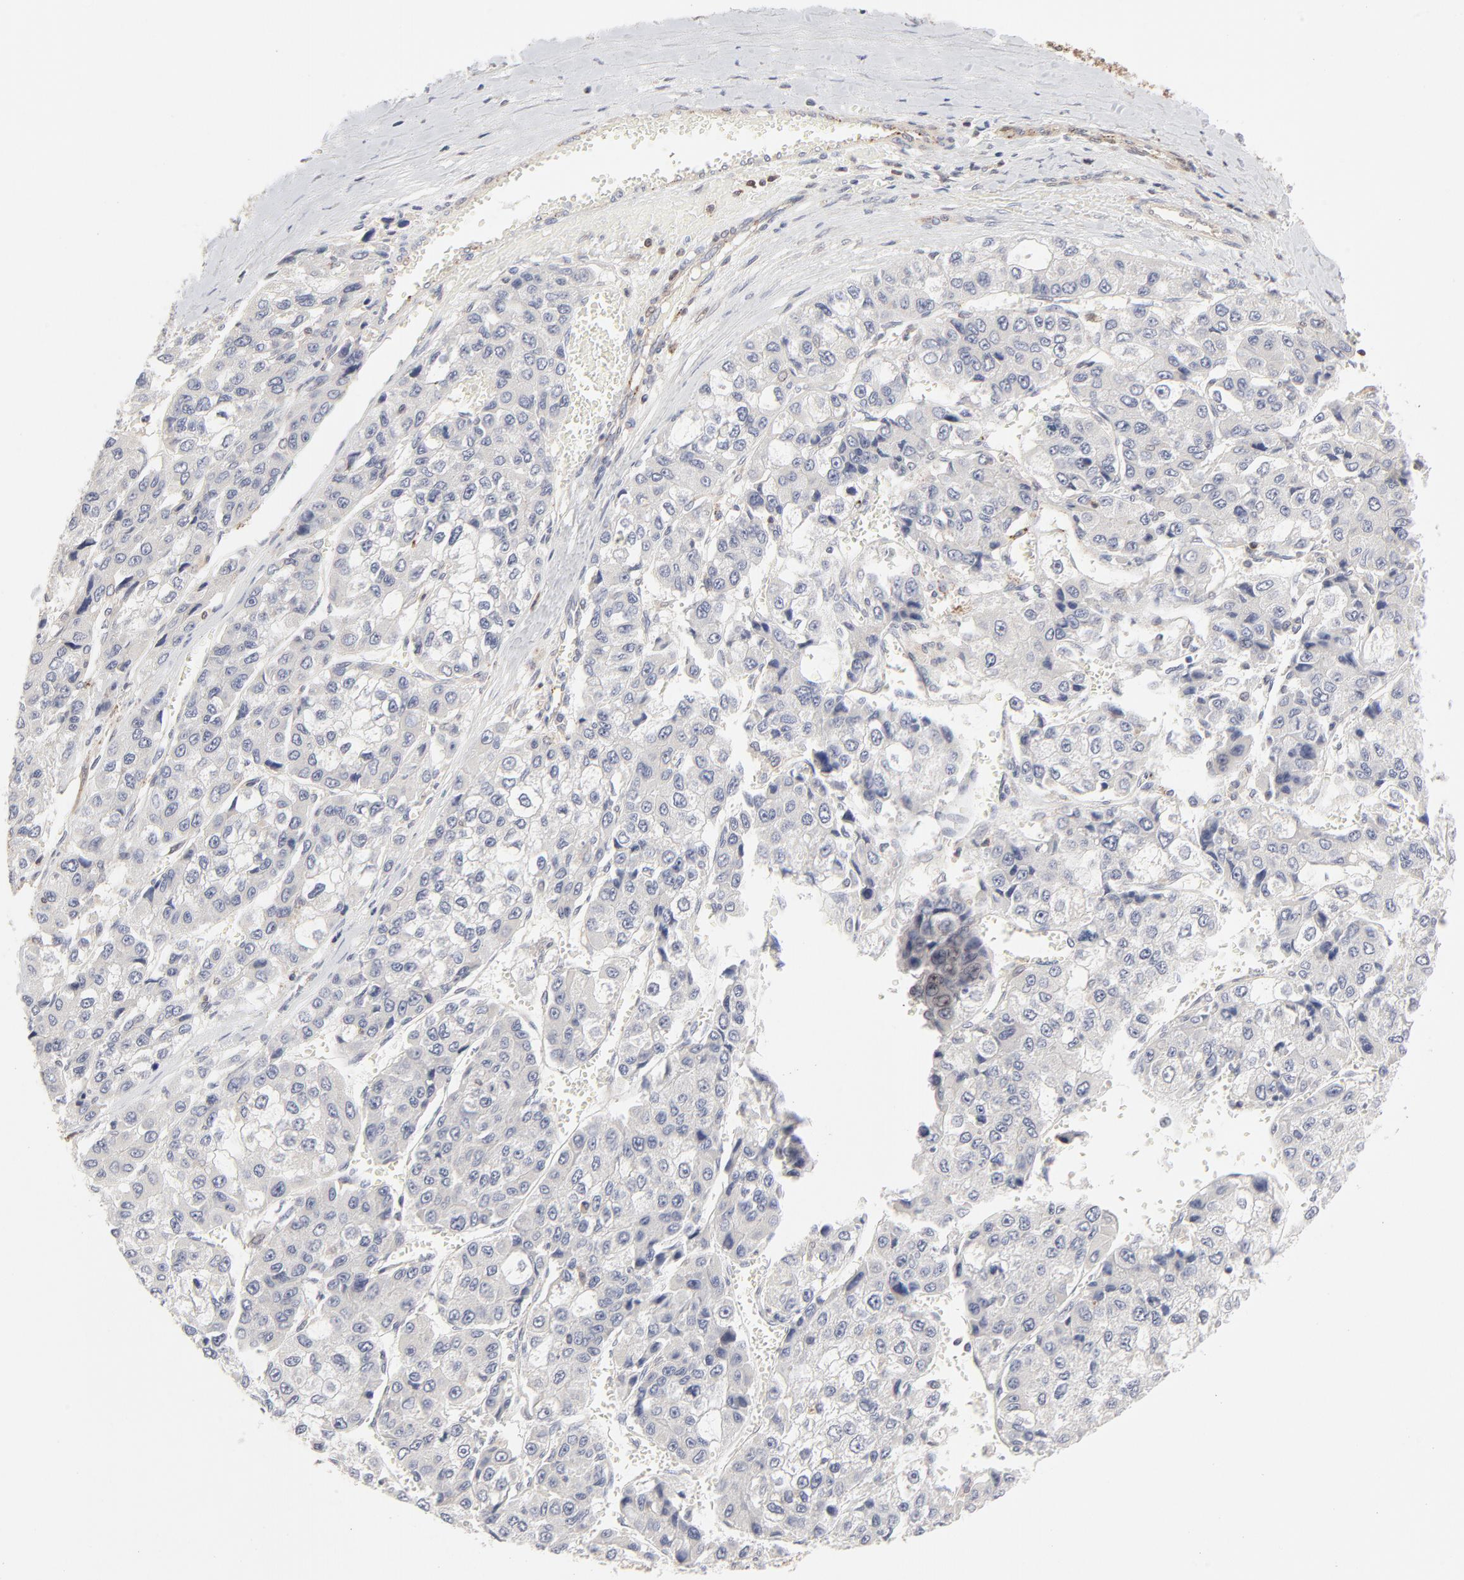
{"staining": {"intensity": "negative", "quantity": "none", "location": "none"}, "tissue": "liver cancer", "cell_type": "Tumor cells", "image_type": "cancer", "snomed": [{"axis": "morphology", "description": "Carcinoma, Hepatocellular, NOS"}, {"axis": "topography", "description": "Liver"}], "caption": "An immunohistochemistry (IHC) histopathology image of hepatocellular carcinoma (liver) is shown. There is no staining in tumor cells of hepatocellular carcinoma (liver).", "gene": "CDK6", "patient": {"sex": "female", "age": 66}}